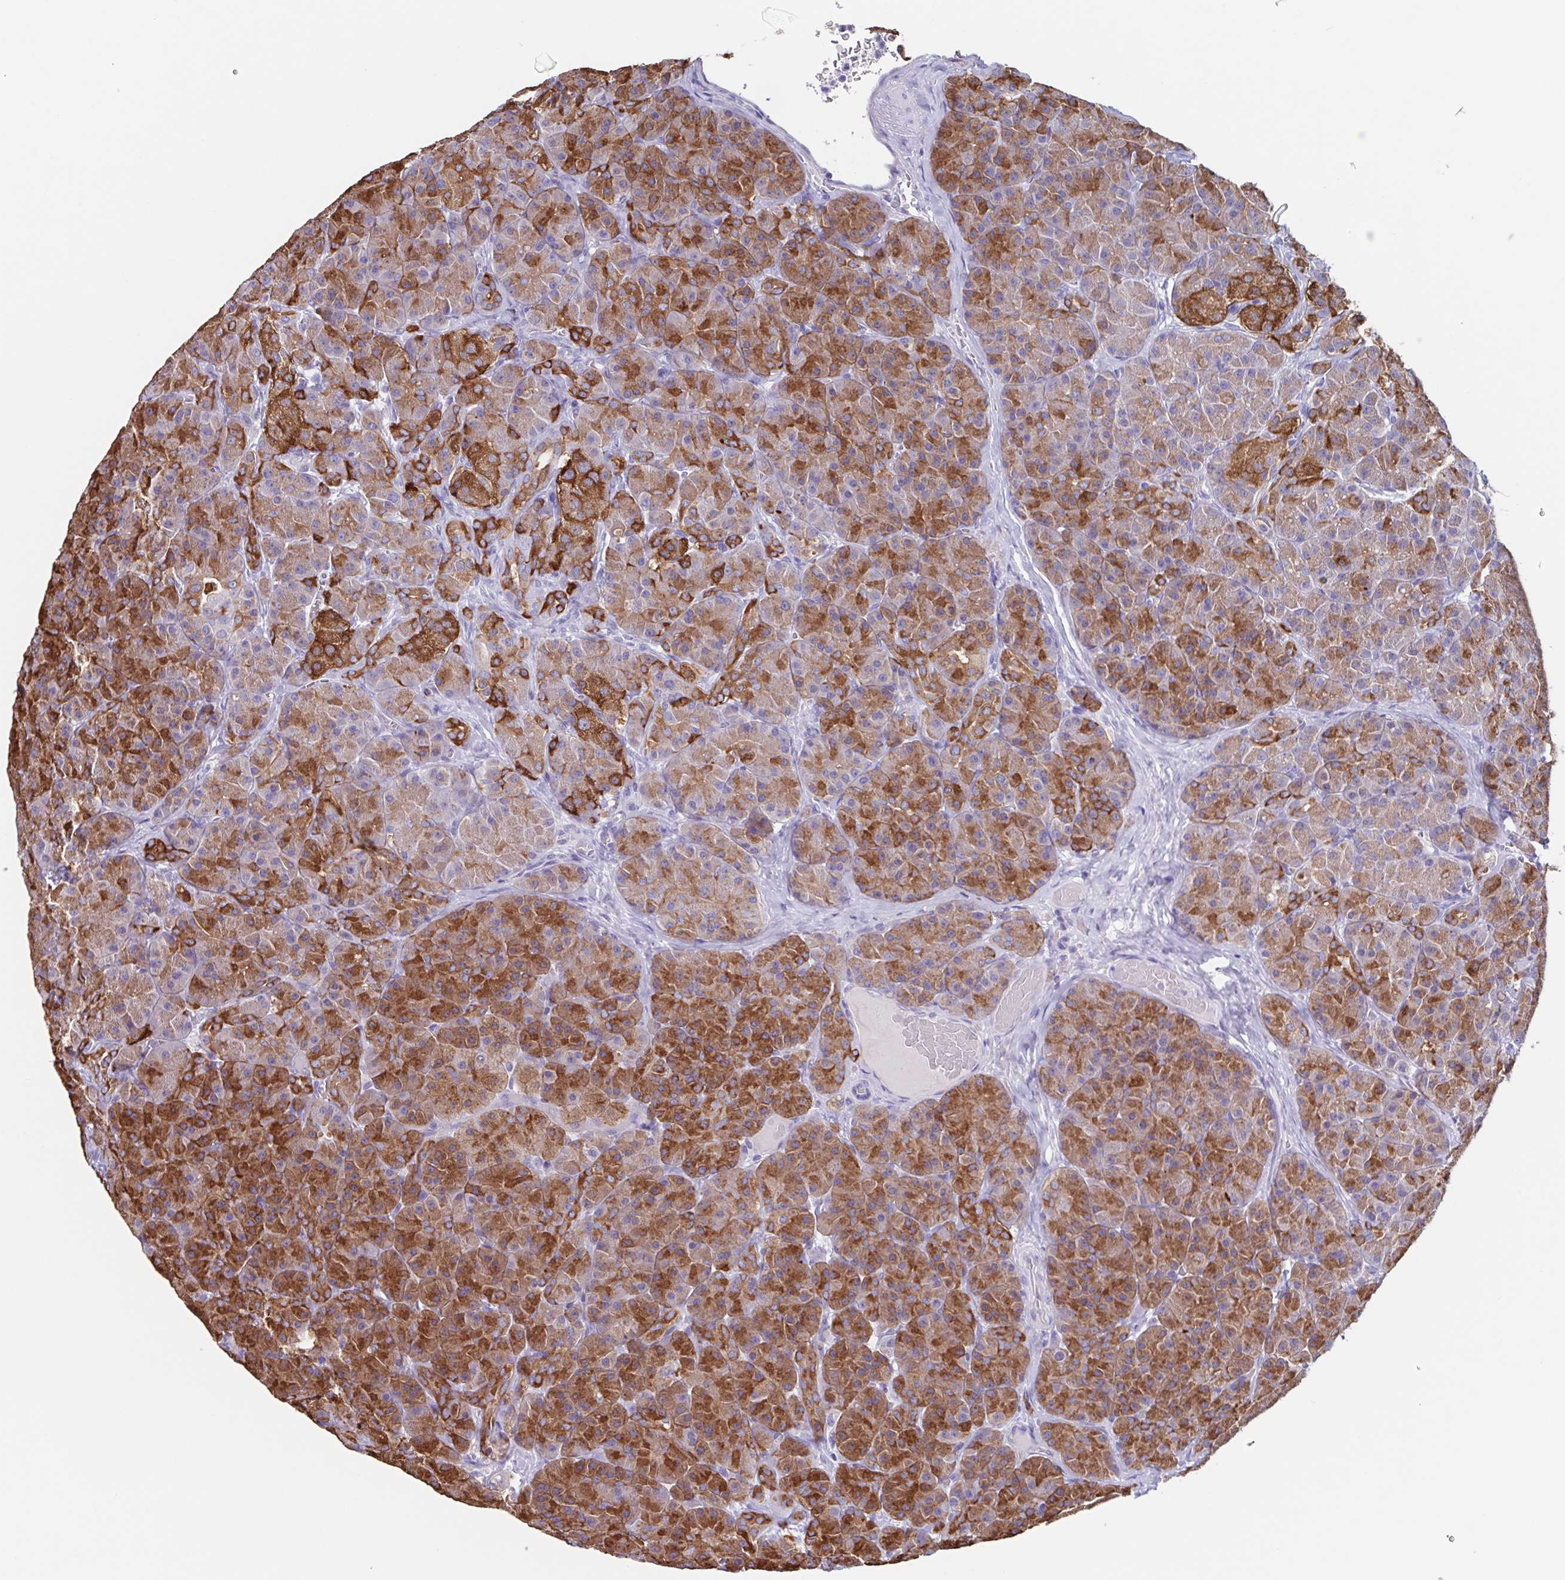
{"staining": {"intensity": "strong", "quantity": "25%-75%", "location": "cytoplasmic/membranous"}, "tissue": "pancreas", "cell_type": "Exocrine glandular cells", "image_type": "normal", "snomed": [{"axis": "morphology", "description": "Normal tissue, NOS"}, {"axis": "topography", "description": "Pancreas"}], "caption": "Immunohistochemical staining of unremarkable human pancreas displays high levels of strong cytoplasmic/membranous staining in approximately 25%-75% of exocrine glandular cells. The protein is shown in brown color, while the nuclei are stained blue.", "gene": "TPD52", "patient": {"sex": "male", "age": 57}}